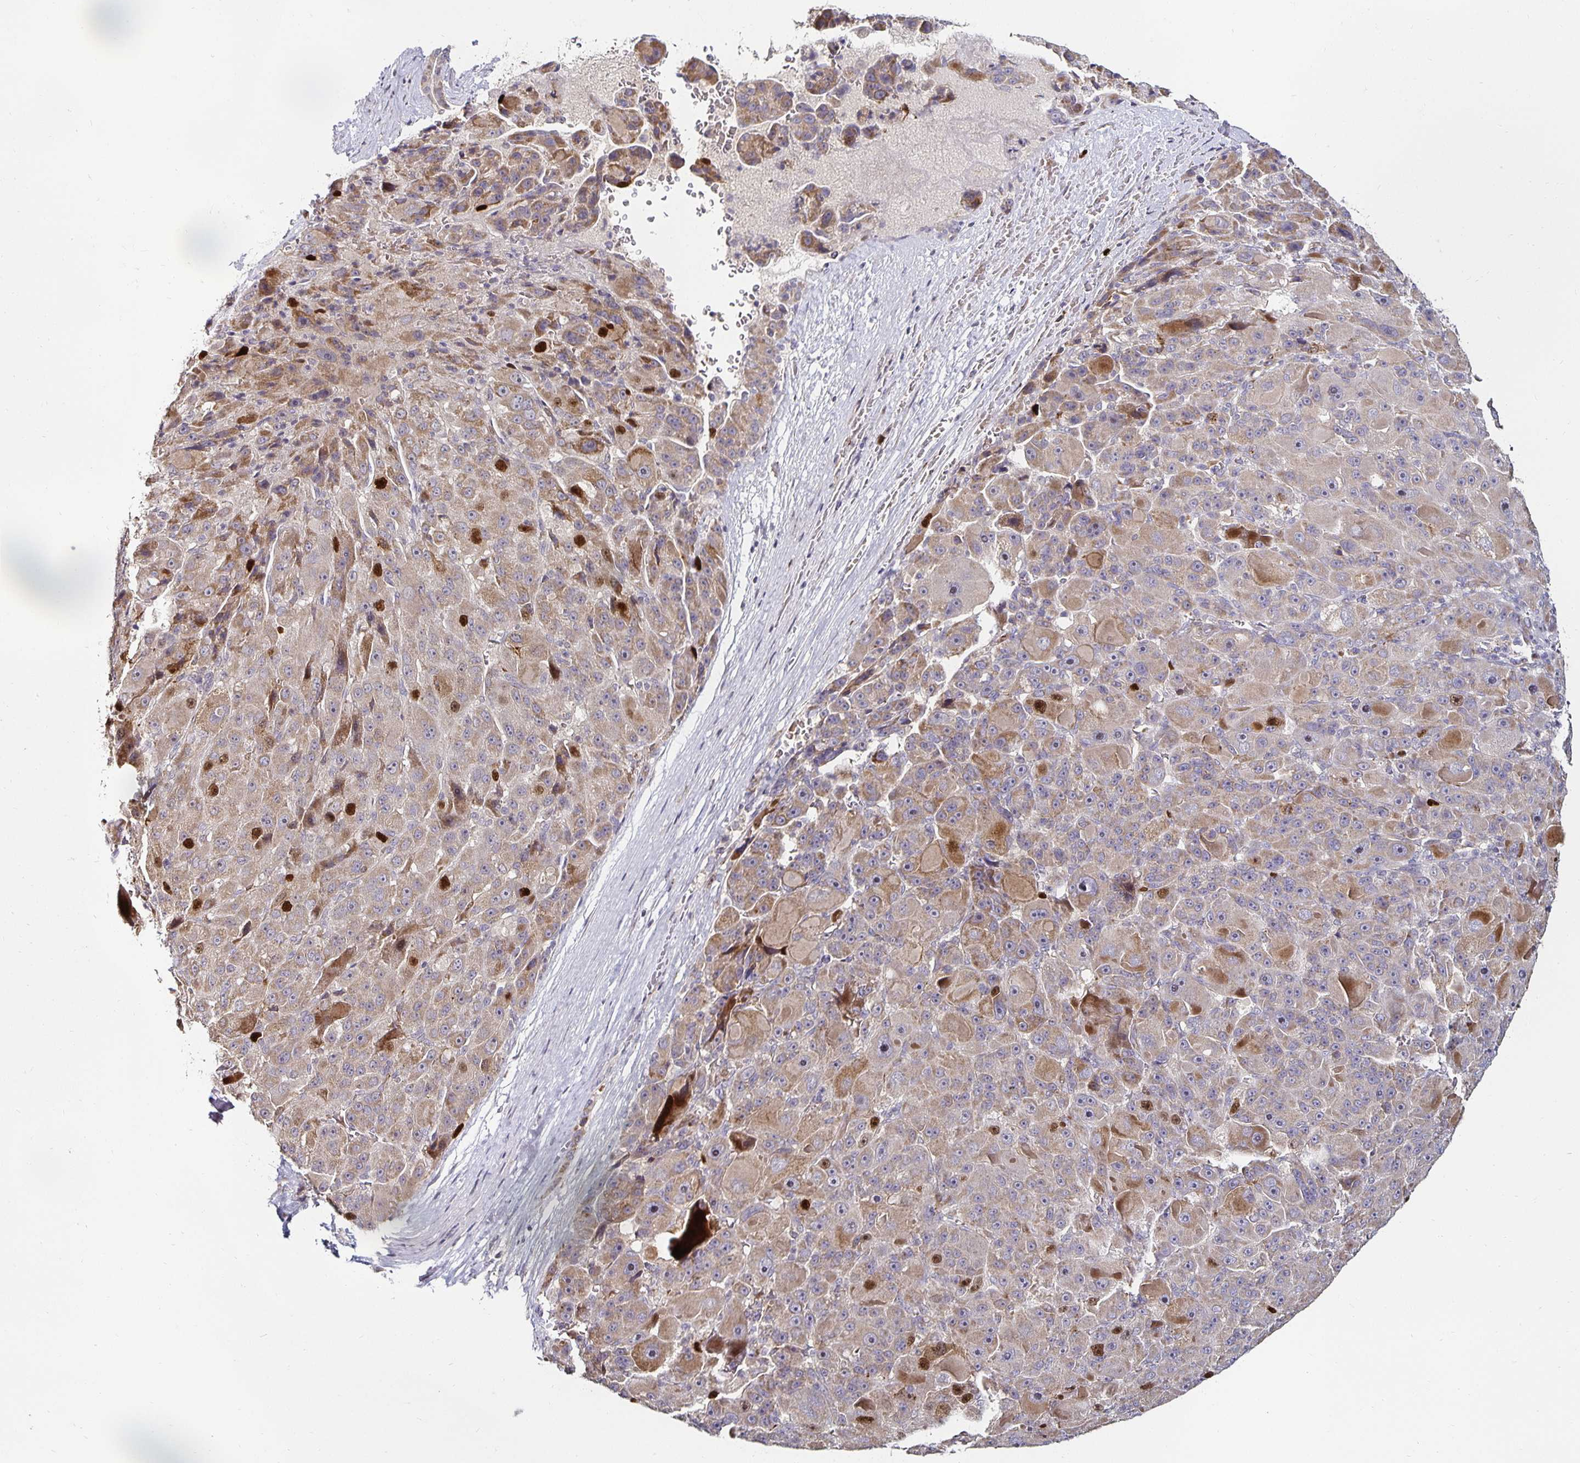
{"staining": {"intensity": "moderate", "quantity": "25%-75%", "location": "cytoplasmic/membranous,nuclear"}, "tissue": "liver cancer", "cell_type": "Tumor cells", "image_type": "cancer", "snomed": [{"axis": "morphology", "description": "Carcinoma, Hepatocellular, NOS"}, {"axis": "topography", "description": "Liver"}], "caption": "Brown immunohistochemical staining in liver cancer (hepatocellular carcinoma) displays moderate cytoplasmic/membranous and nuclear expression in approximately 25%-75% of tumor cells.", "gene": "ANLN", "patient": {"sex": "male", "age": 76}}